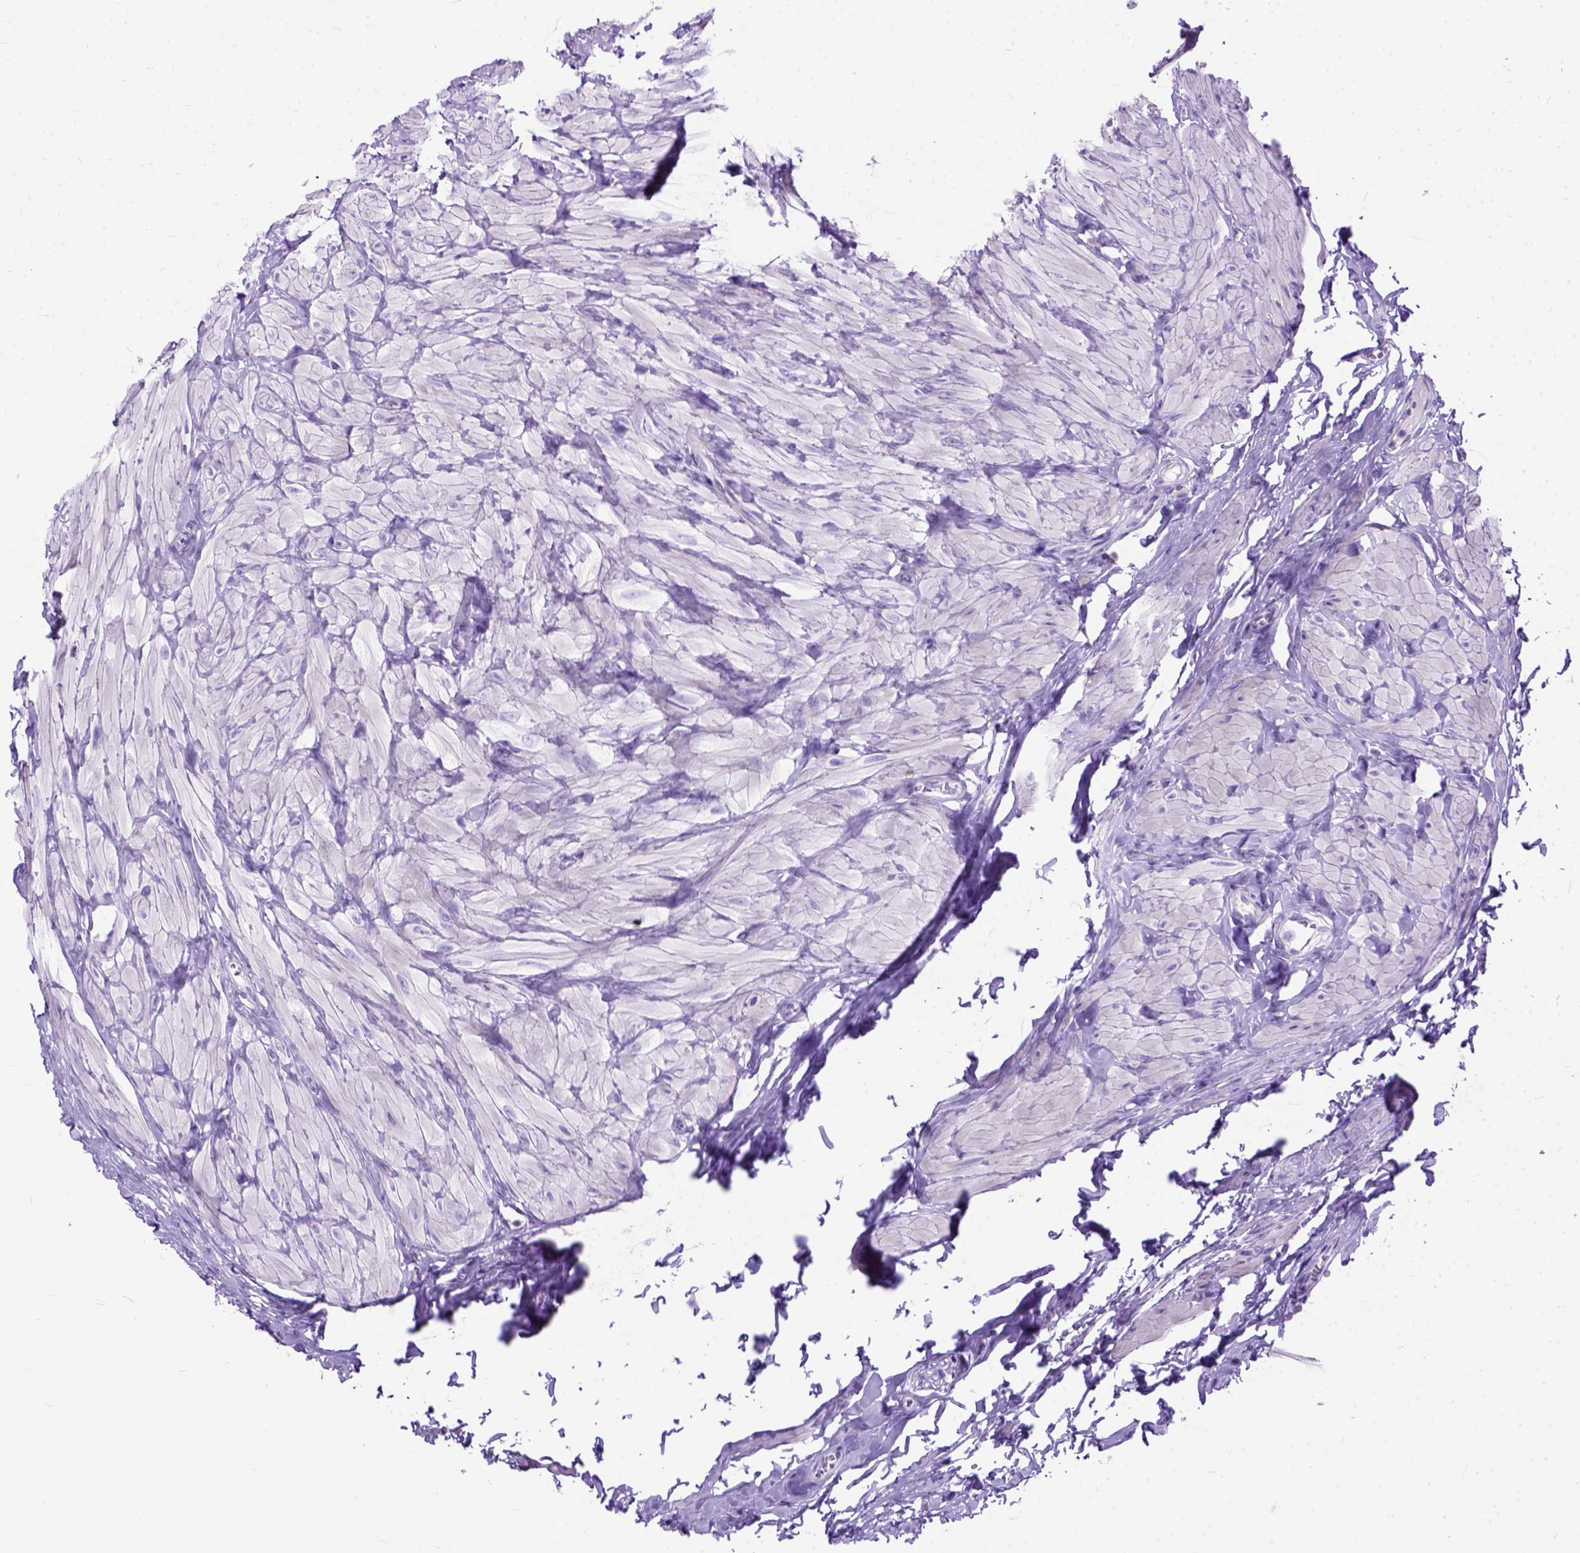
{"staining": {"intensity": "weak", "quantity": "25%-75%", "location": "cytoplasmic/membranous"}, "tissue": "epididymis", "cell_type": "Glandular cells", "image_type": "normal", "snomed": [{"axis": "morphology", "description": "Normal tissue, NOS"}, {"axis": "topography", "description": "Epididymis, spermatic cord, NOS"}, {"axis": "topography", "description": "Epididymis"}, {"axis": "topography", "description": "Peripheral nerve tissue"}], "caption": "Approximately 25%-75% of glandular cells in benign human epididymis show weak cytoplasmic/membranous protein positivity as visualized by brown immunohistochemical staining.", "gene": "ODAD3", "patient": {"sex": "male", "age": 29}}